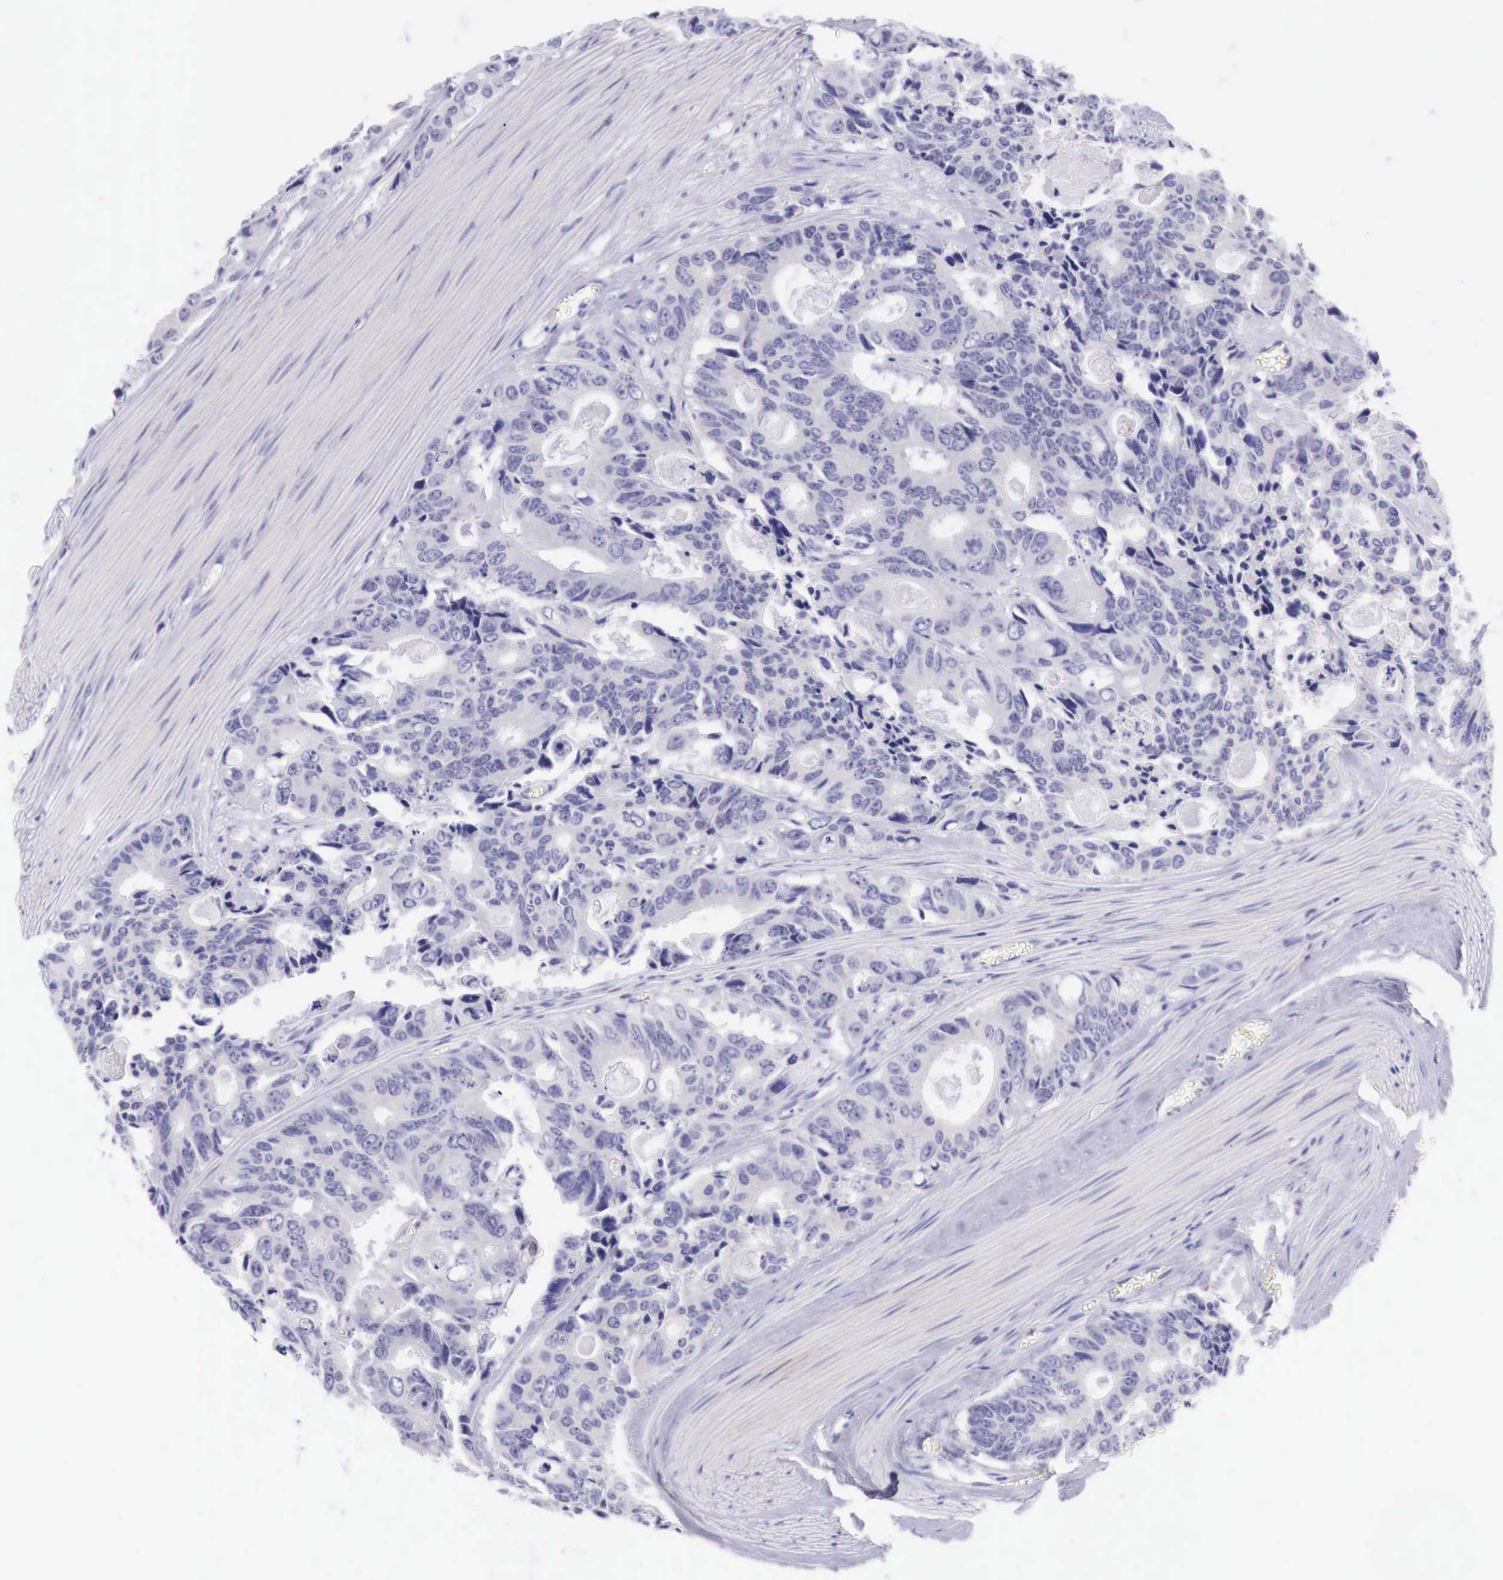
{"staining": {"intensity": "negative", "quantity": "none", "location": "none"}, "tissue": "colorectal cancer", "cell_type": "Tumor cells", "image_type": "cancer", "snomed": [{"axis": "morphology", "description": "Adenocarcinoma, NOS"}, {"axis": "topography", "description": "Rectum"}], "caption": "The immunohistochemistry micrograph has no significant expression in tumor cells of adenocarcinoma (colorectal) tissue.", "gene": "BCL6", "patient": {"sex": "male", "age": 76}}